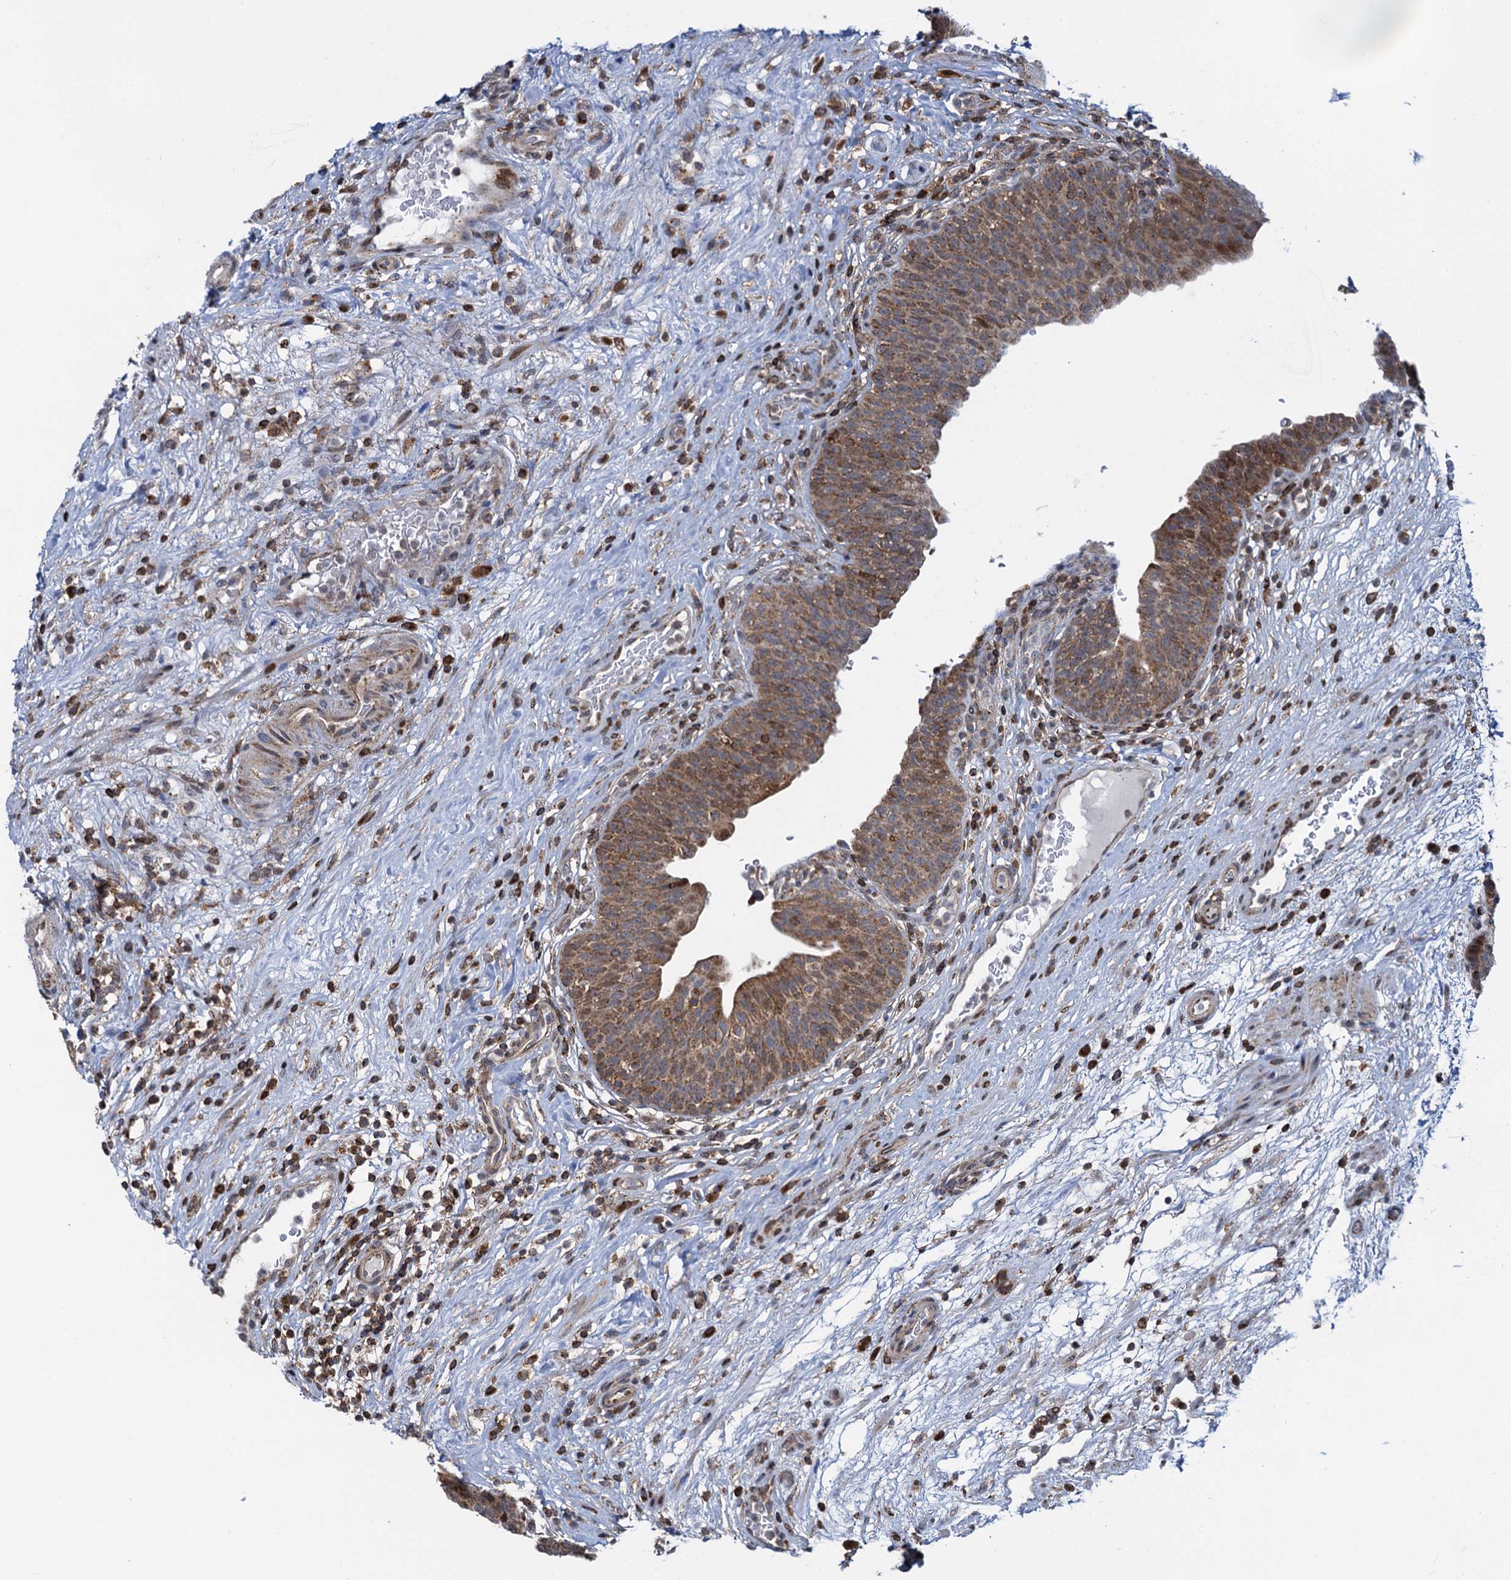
{"staining": {"intensity": "moderate", "quantity": ">75%", "location": "cytoplasmic/membranous"}, "tissue": "urinary bladder", "cell_type": "Urothelial cells", "image_type": "normal", "snomed": [{"axis": "morphology", "description": "Normal tissue, NOS"}, {"axis": "topography", "description": "Urinary bladder"}], "caption": "This micrograph displays unremarkable urinary bladder stained with immunohistochemistry (IHC) to label a protein in brown. The cytoplasmic/membranous of urothelial cells show moderate positivity for the protein. Nuclei are counter-stained blue.", "gene": "CCDC102A", "patient": {"sex": "male", "age": 71}}